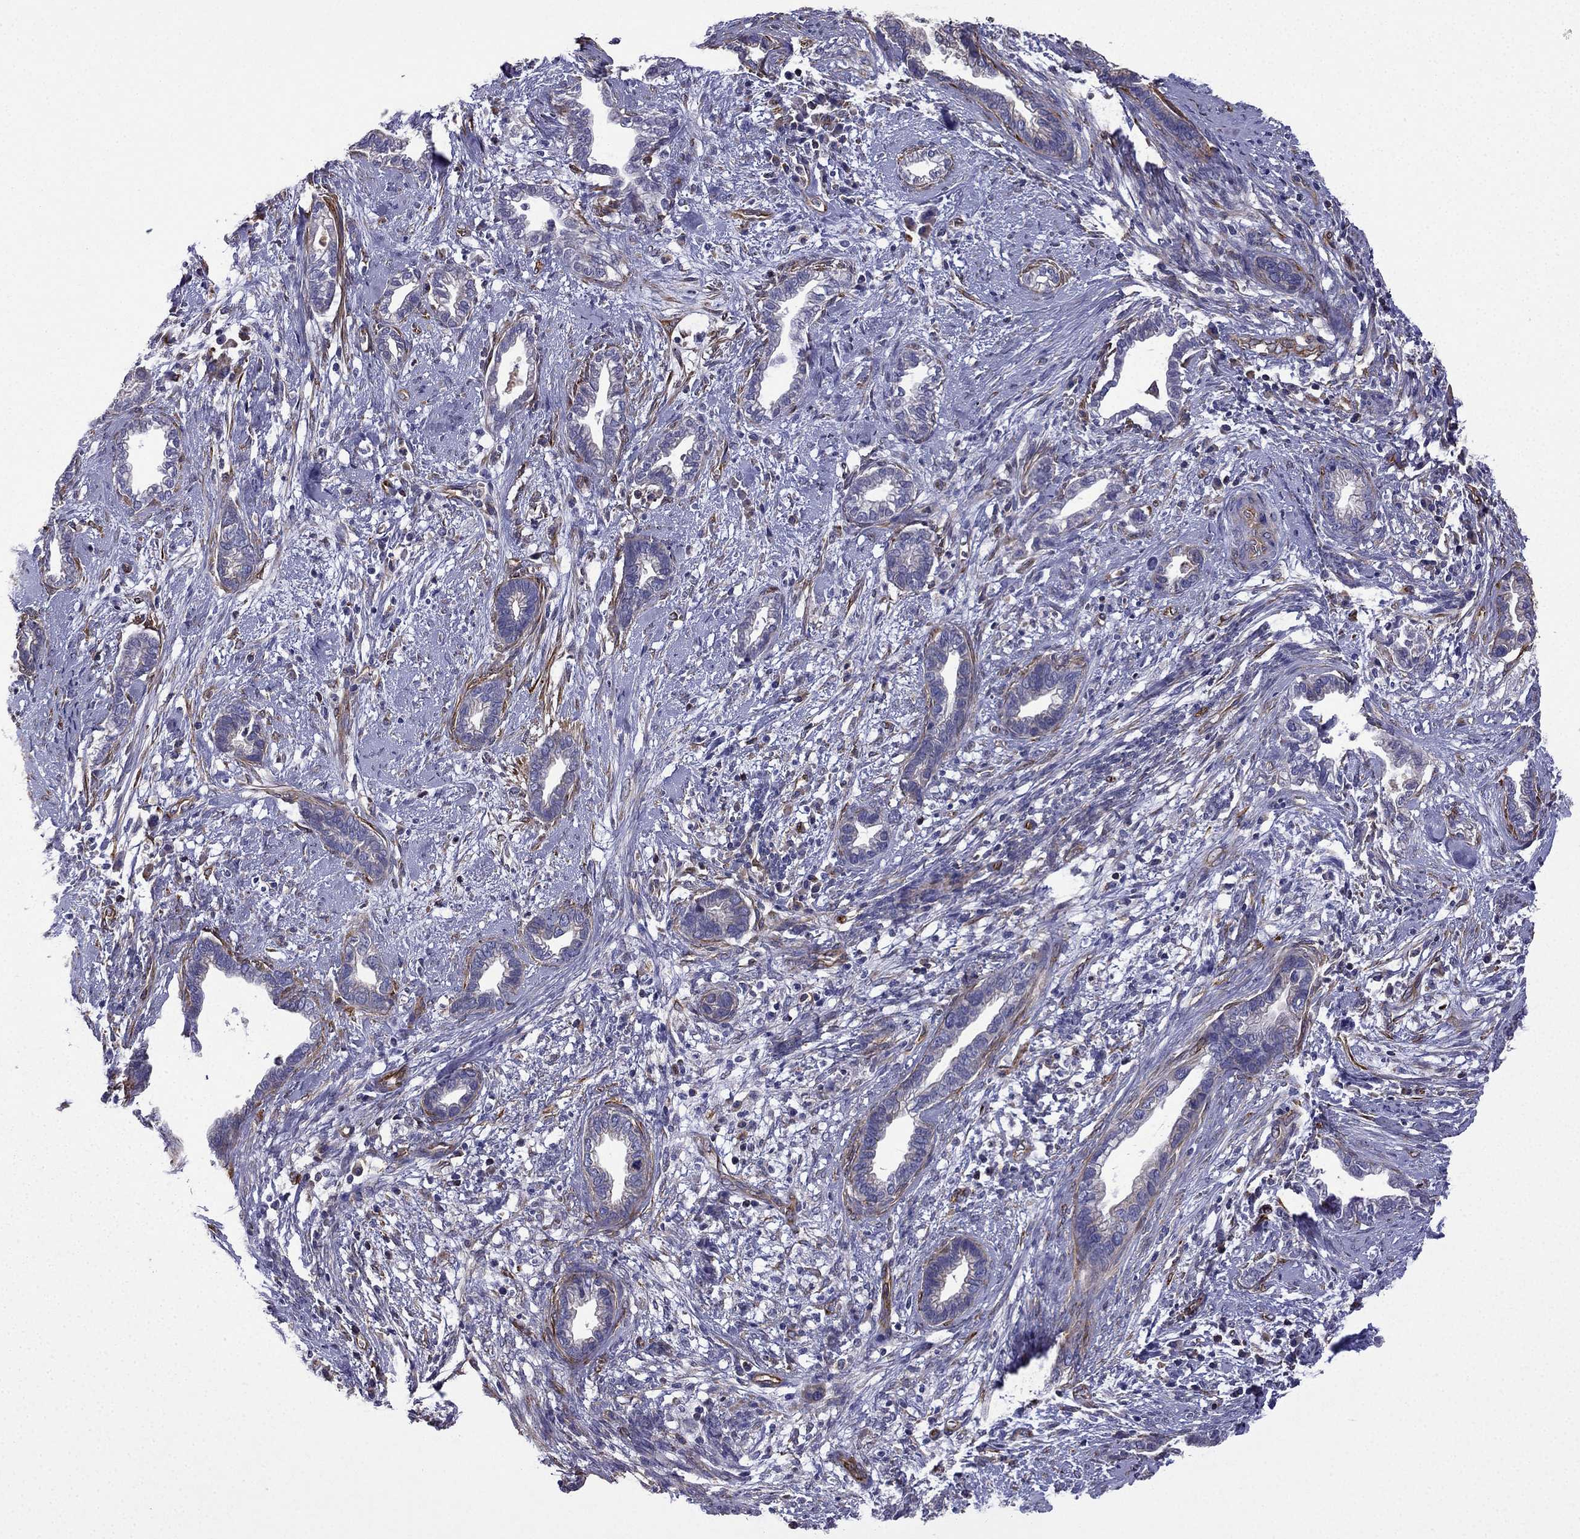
{"staining": {"intensity": "negative", "quantity": "none", "location": "none"}, "tissue": "cervical cancer", "cell_type": "Tumor cells", "image_type": "cancer", "snomed": [{"axis": "morphology", "description": "Adenocarcinoma, NOS"}, {"axis": "topography", "description": "Cervix"}], "caption": "Tumor cells show no significant expression in cervical cancer.", "gene": "MAP4", "patient": {"sex": "female", "age": 62}}